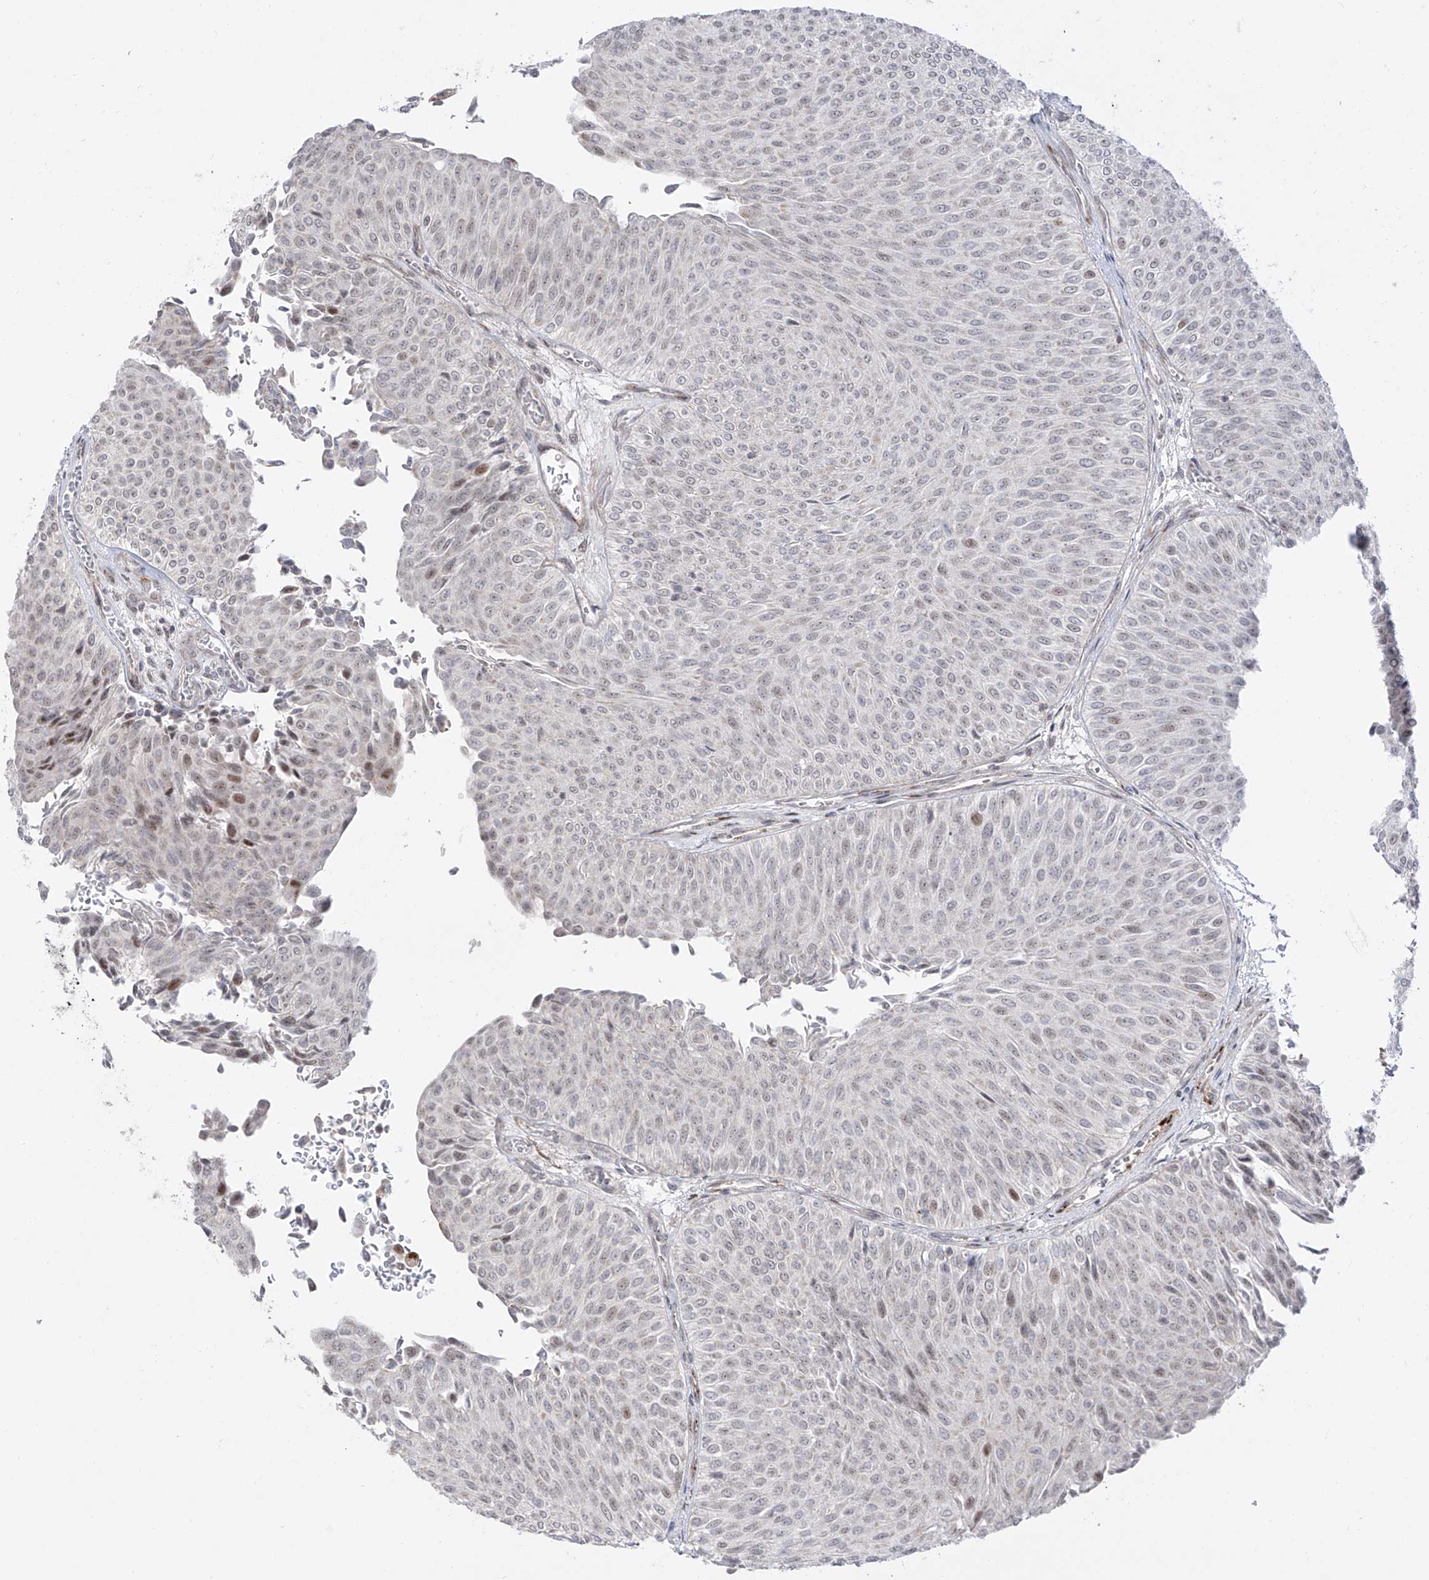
{"staining": {"intensity": "weak", "quantity": "25%-75%", "location": "nuclear"}, "tissue": "urothelial cancer", "cell_type": "Tumor cells", "image_type": "cancer", "snomed": [{"axis": "morphology", "description": "Urothelial carcinoma, Low grade"}, {"axis": "topography", "description": "Urinary bladder"}], "caption": "A brown stain labels weak nuclear positivity of a protein in urothelial carcinoma (low-grade) tumor cells. The staining was performed using DAB to visualize the protein expression in brown, while the nuclei were stained in blue with hematoxylin (Magnification: 20x).", "gene": "ZNF180", "patient": {"sex": "male", "age": 78}}